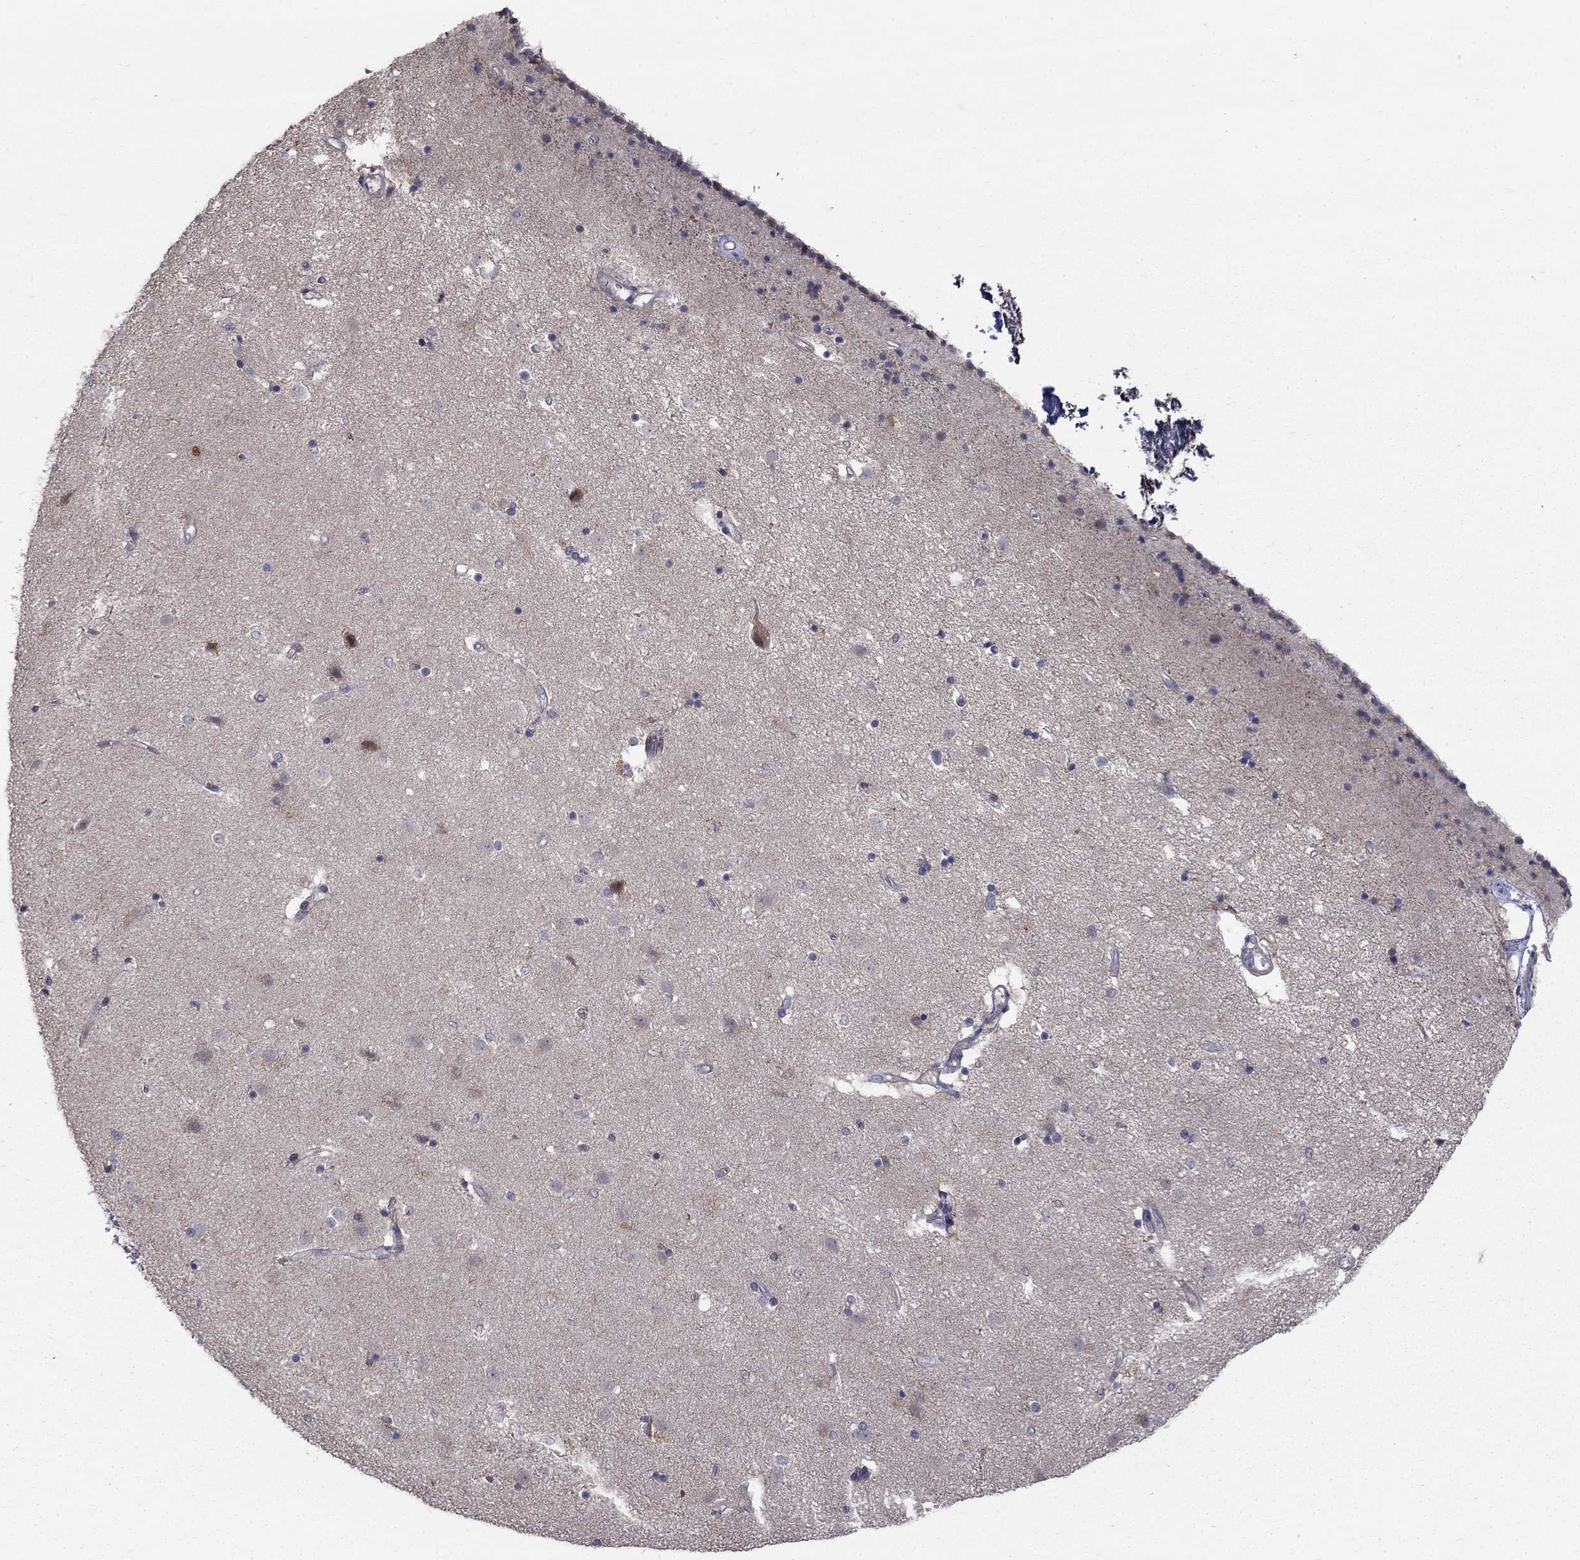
{"staining": {"intensity": "negative", "quantity": "none", "location": "none"}, "tissue": "caudate", "cell_type": "Glial cells", "image_type": "normal", "snomed": [{"axis": "morphology", "description": "Normal tissue, NOS"}, {"axis": "topography", "description": "Lateral ventricle wall"}], "caption": "Immunohistochemistry image of normal caudate: caudate stained with DAB (3,3'-diaminobenzidine) exhibits no significant protein staining in glial cells.", "gene": "FAM3B", "patient": {"sex": "female", "age": 71}}